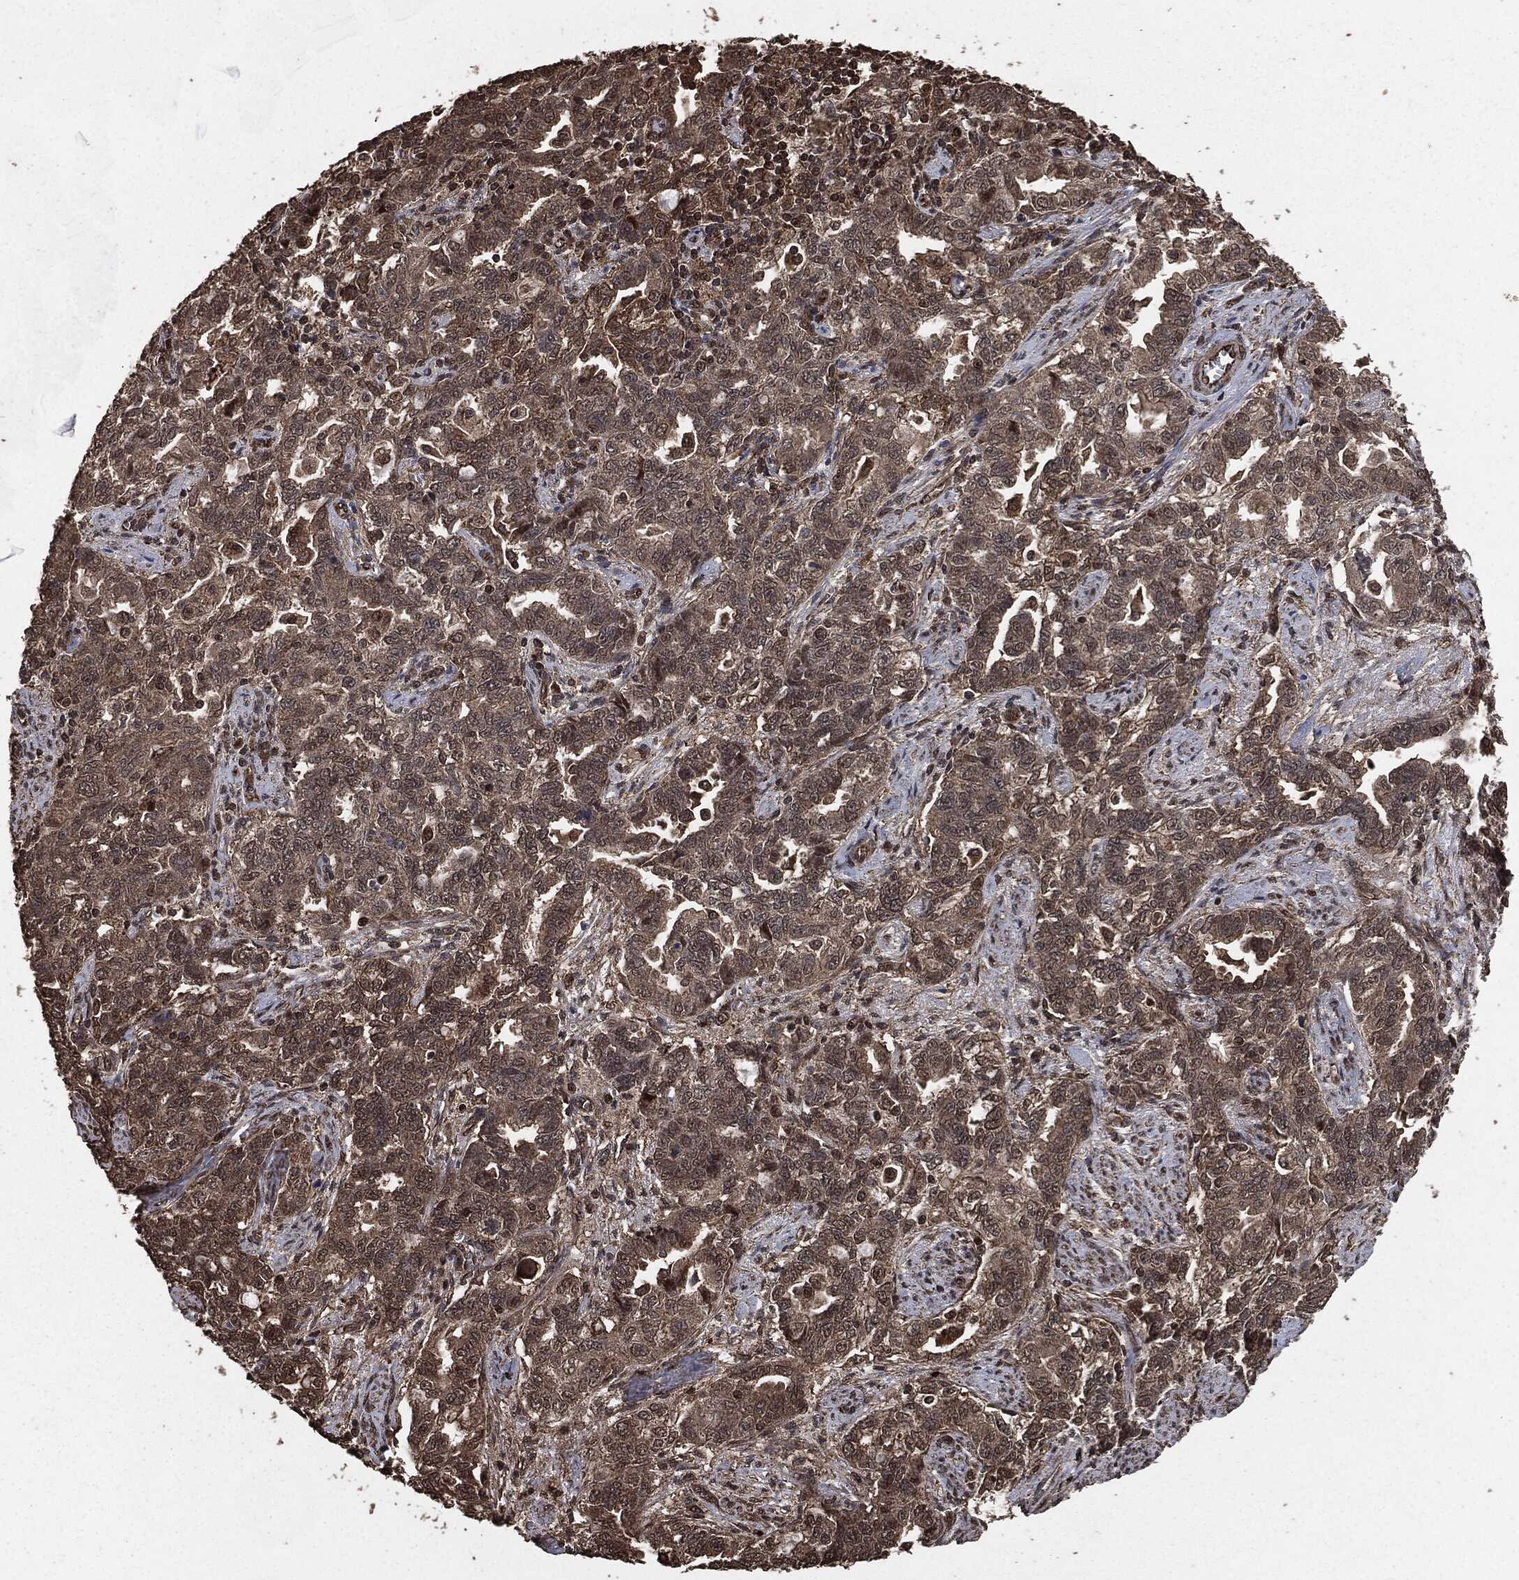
{"staining": {"intensity": "moderate", "quantity": "<25%", "location": "cytoplasmic/membranous"}, "tissue": "ovarian cancer", "cell_type": "Tumor cells", "image_type": "cancer", "snomed": [{"axis": "morphology", "description": "Cystadenocarcinoma, serous, NOS"}, {"axis": "topography", "description": "Ovary"}], "caption": "Brown immunohistochemical staining in ovarian cancer demonstrates moderate cytoplasmic/membranous staining in about <25% of tumor cells.", "gene": "EGFR", "patient": {"sex": "female", "age": 51}}